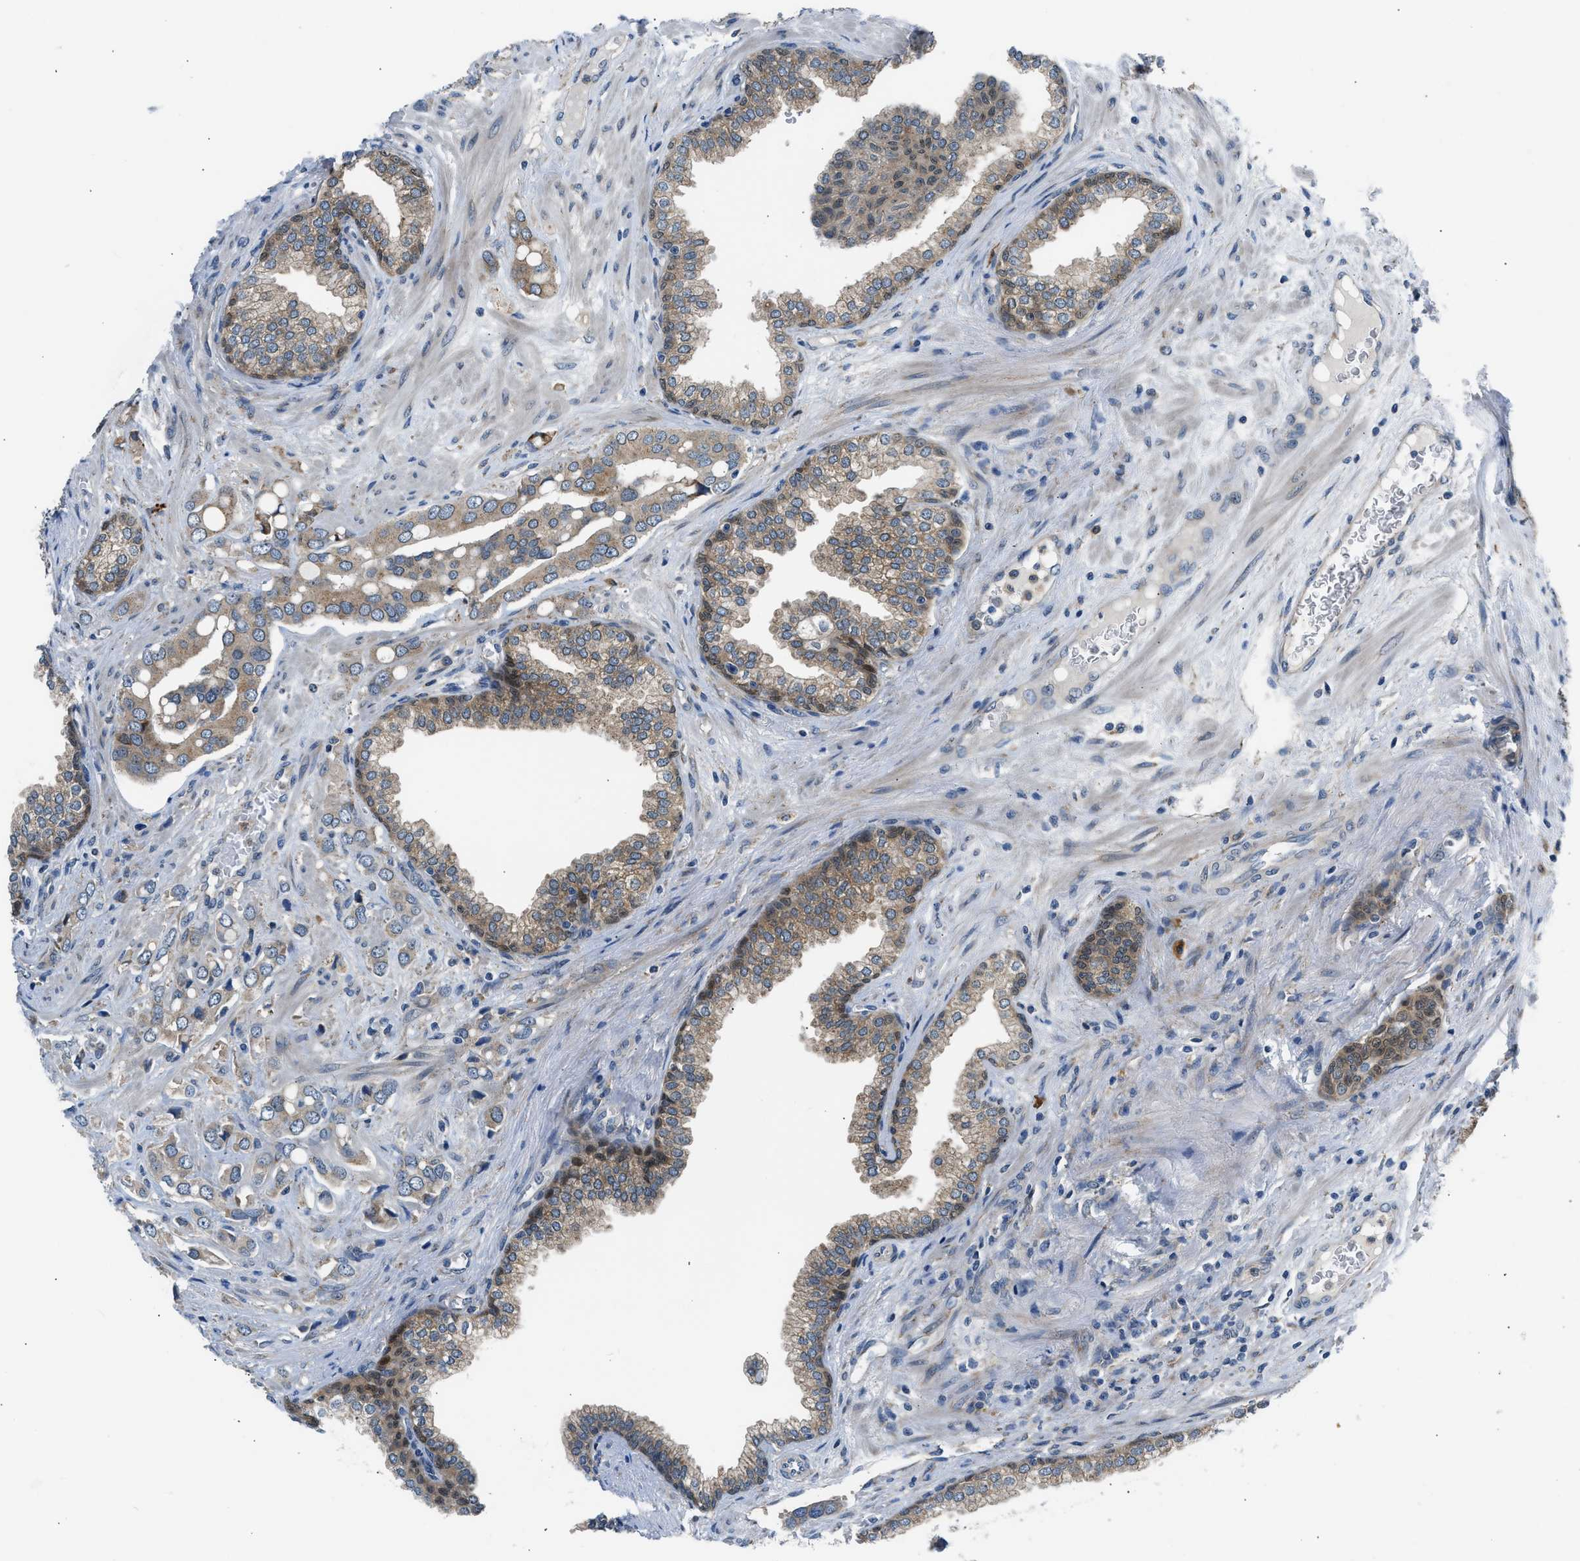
{"staining": {"intensity": "weak", "quantity": ">75%", "location": "cytoplasmic/membranous"}, "tissue": "prostate cancer", "cell_type": "Tumor cells", "image_type": "cancer", "snomed": [{"axis": "morphology", "description": "Adenocarcinoma, High grade"}, {"axis": "topography", "description": "Prostate"}], "caption": "Protein analysis of high-grade adenocarcinoma (prostate) tissue shows weak cytoplasmic/membranous expression in about >75% of tumor cells.", "gene": "EDARADD", "patient": {"sex": "male", "age": 52}}